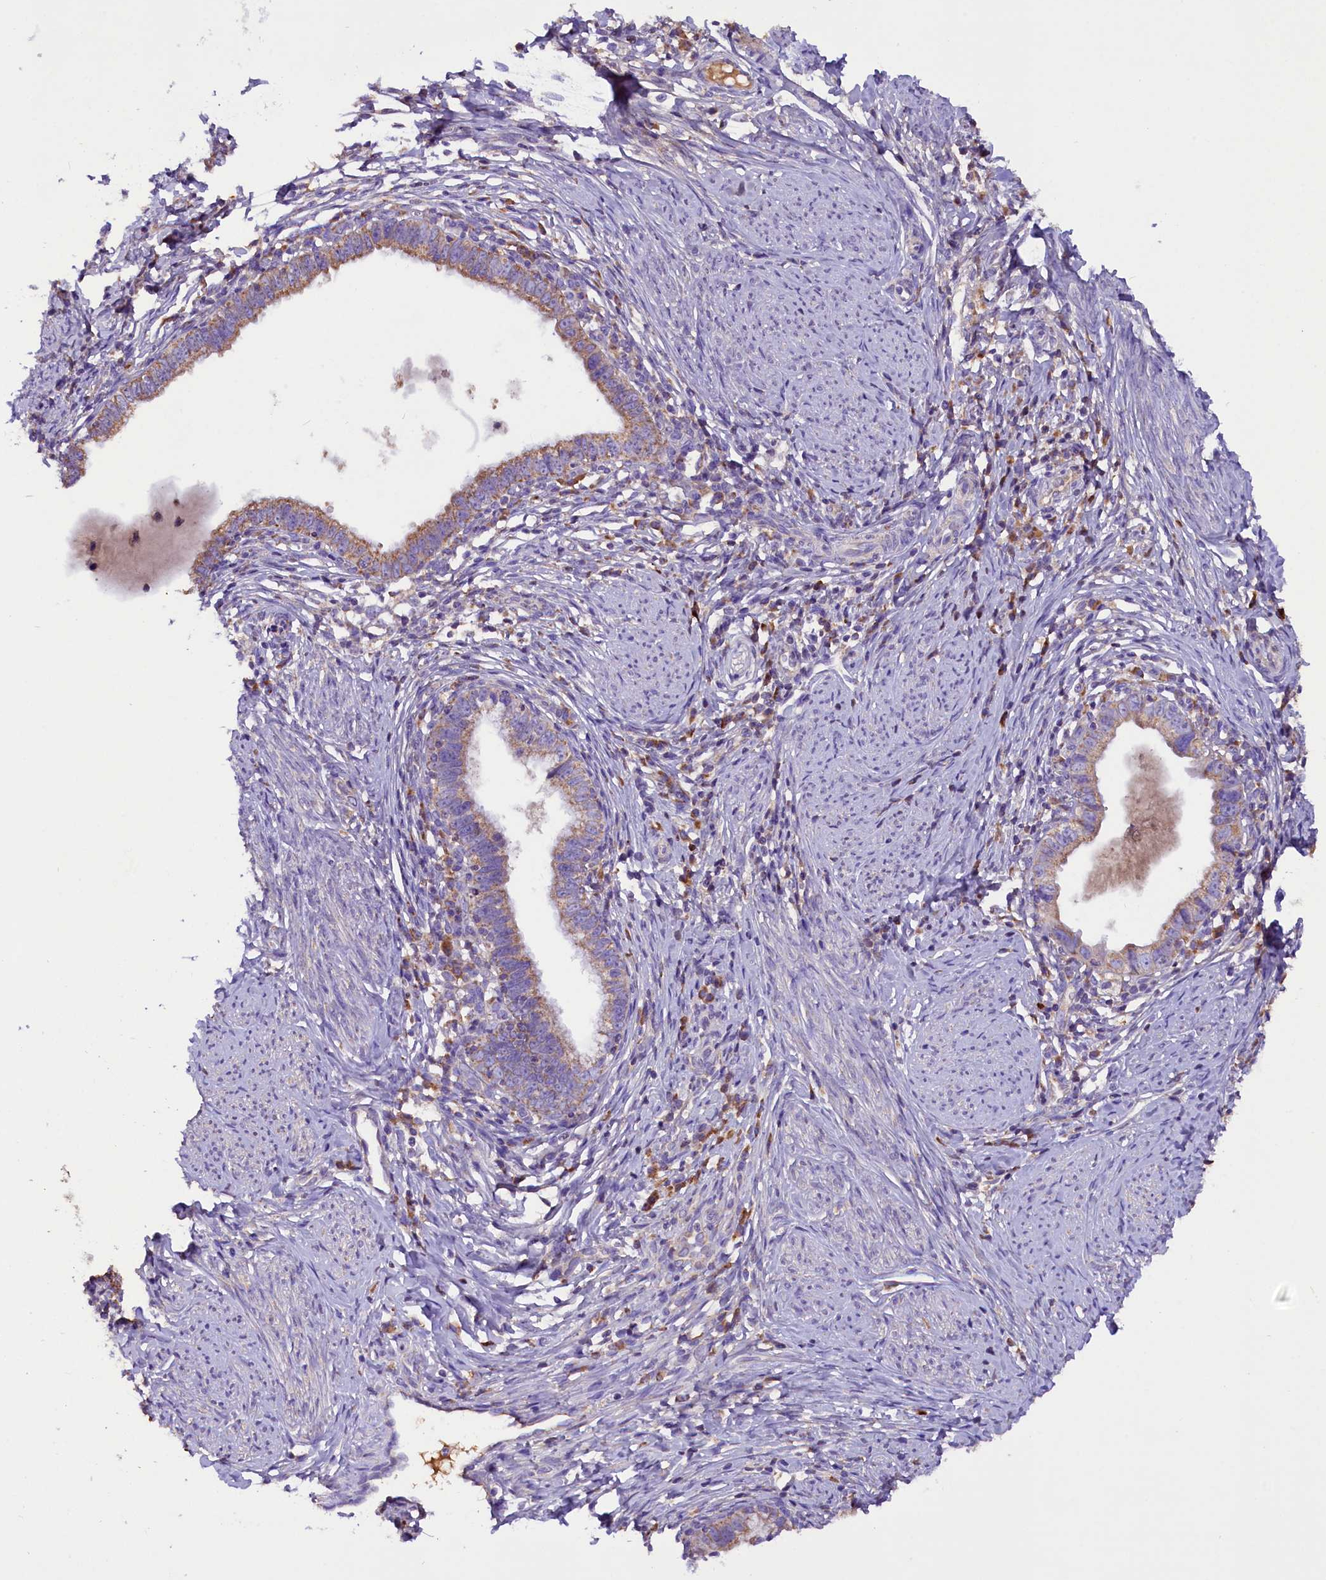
{"staining": {"intensity": "moderate", "quantity": ">75%", "location": "cytoplasmic/membranous"}, "tissue": "cervical cancer", "cell_type": "Tumor cells", "image_type": "cancer", "snomed": [{"axis": "morphology", "description": "Adenocarcinoma, NOS"}, {"axis": "topography", "description": "Cervix"}], "caption": "There is medium levels of moderate cytoplasmic/membranous positivity in tumor cells of adenocarcinoma (cervical), as demonstrated by immunohistochemical staining (brown color).", "gene": "SIX5", "patient": {"sex": "female", "age": 36}}